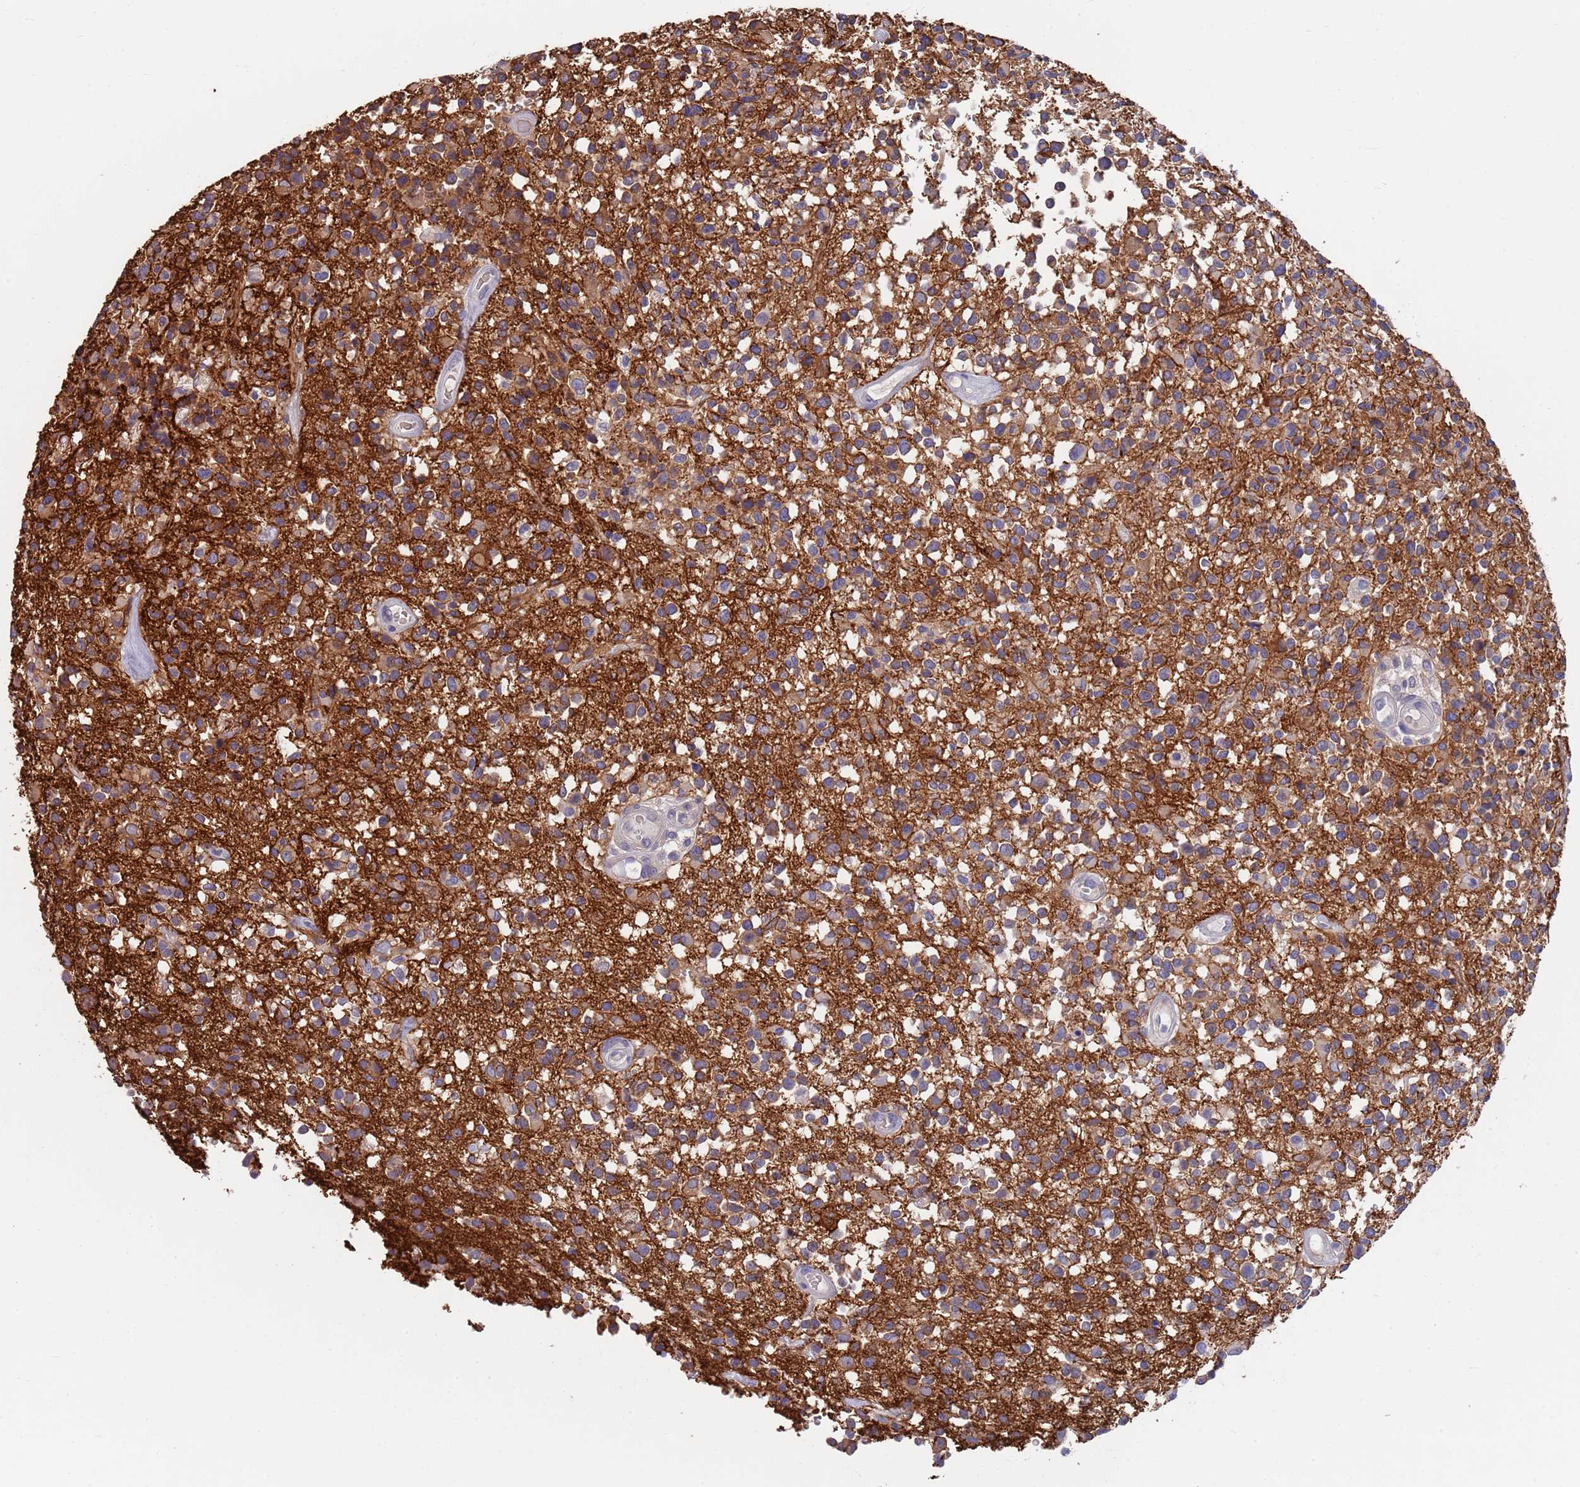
{"staining": {"intensity": "moderate", "quantity": "25%-75%", "location": "cytoplasmic/membranous"}, "tissue": "glioma", "cell_type": "Tumor cells", "image_type": "cancer", "snomed": [{"axis": "morphology", "description": "Glioma, malignant, High grade"}, {"axis": "morphology", "description": "Glioblastoma, NOS"}, {"axis": "topography", "description": "Brain"}], "caption": "The immunohistochemical stain shows moderate cytoplasmic/membranous staining in tumor cells of malignant glioma (high-grade) tissue.", "gene": "ANK2", "patient": {"sex": "male", "age": 60}}